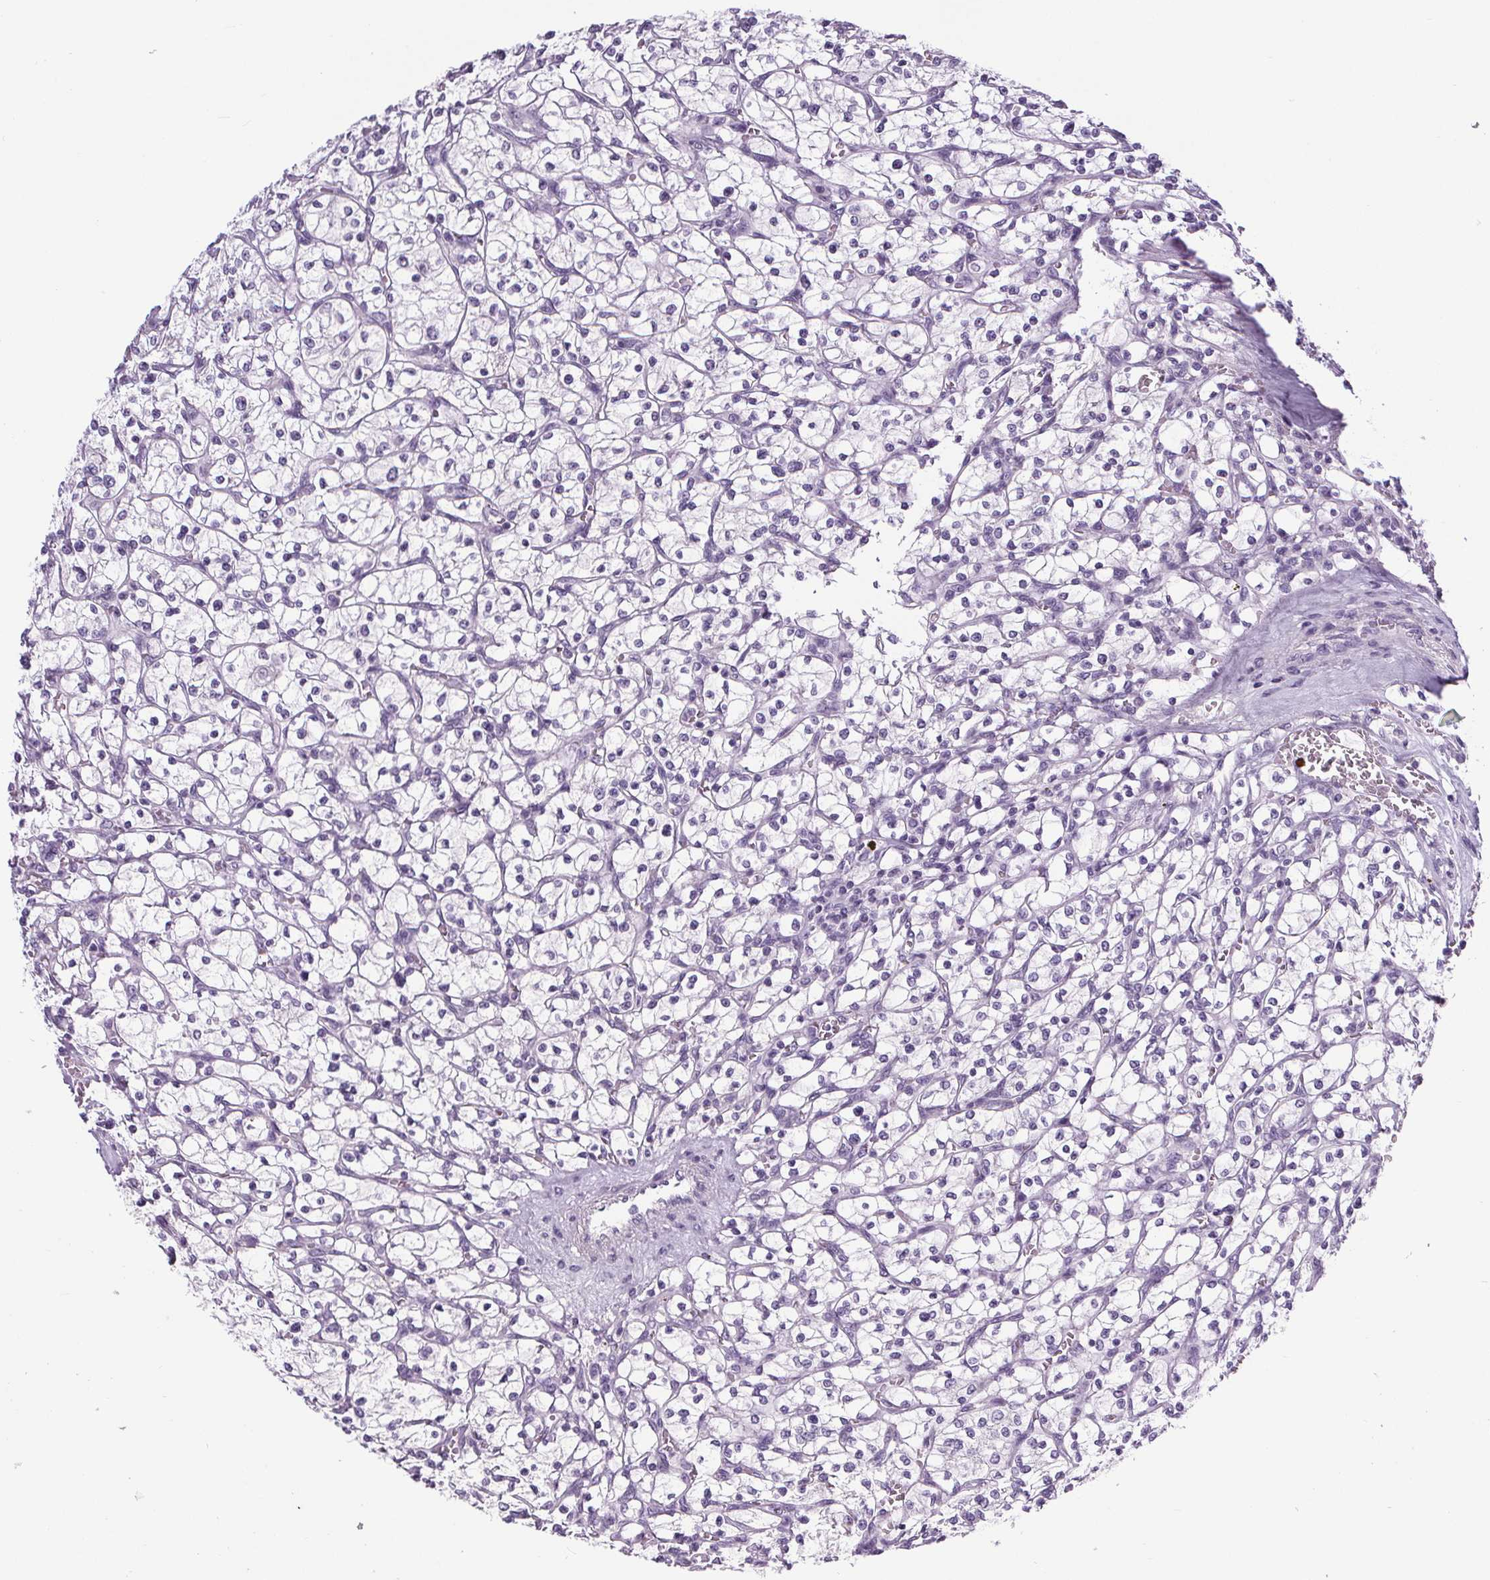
{"staining": {"intensity": "negative", "quantity": "none", "location": "none"}, "tissue": "renal cancer", "cell_type": "Tumor cells", "image_type": "cancer", "snomed": [{"axis": "morphology", "description": "Adenocarcinoma, NOS"}, {"axis": "topography", "description": "Kidney"}], "caption": "High magnification brightfield microscopy of renal cancer (adenocarcinoma) stained with DAB (3,3'-diaminobenzidine) (brown) and counterstained with hematoxylin (blue): tumor cells show no significant staining.", "gene": "ELAVL2", "patient": {"sex": "female", "age": 64}}